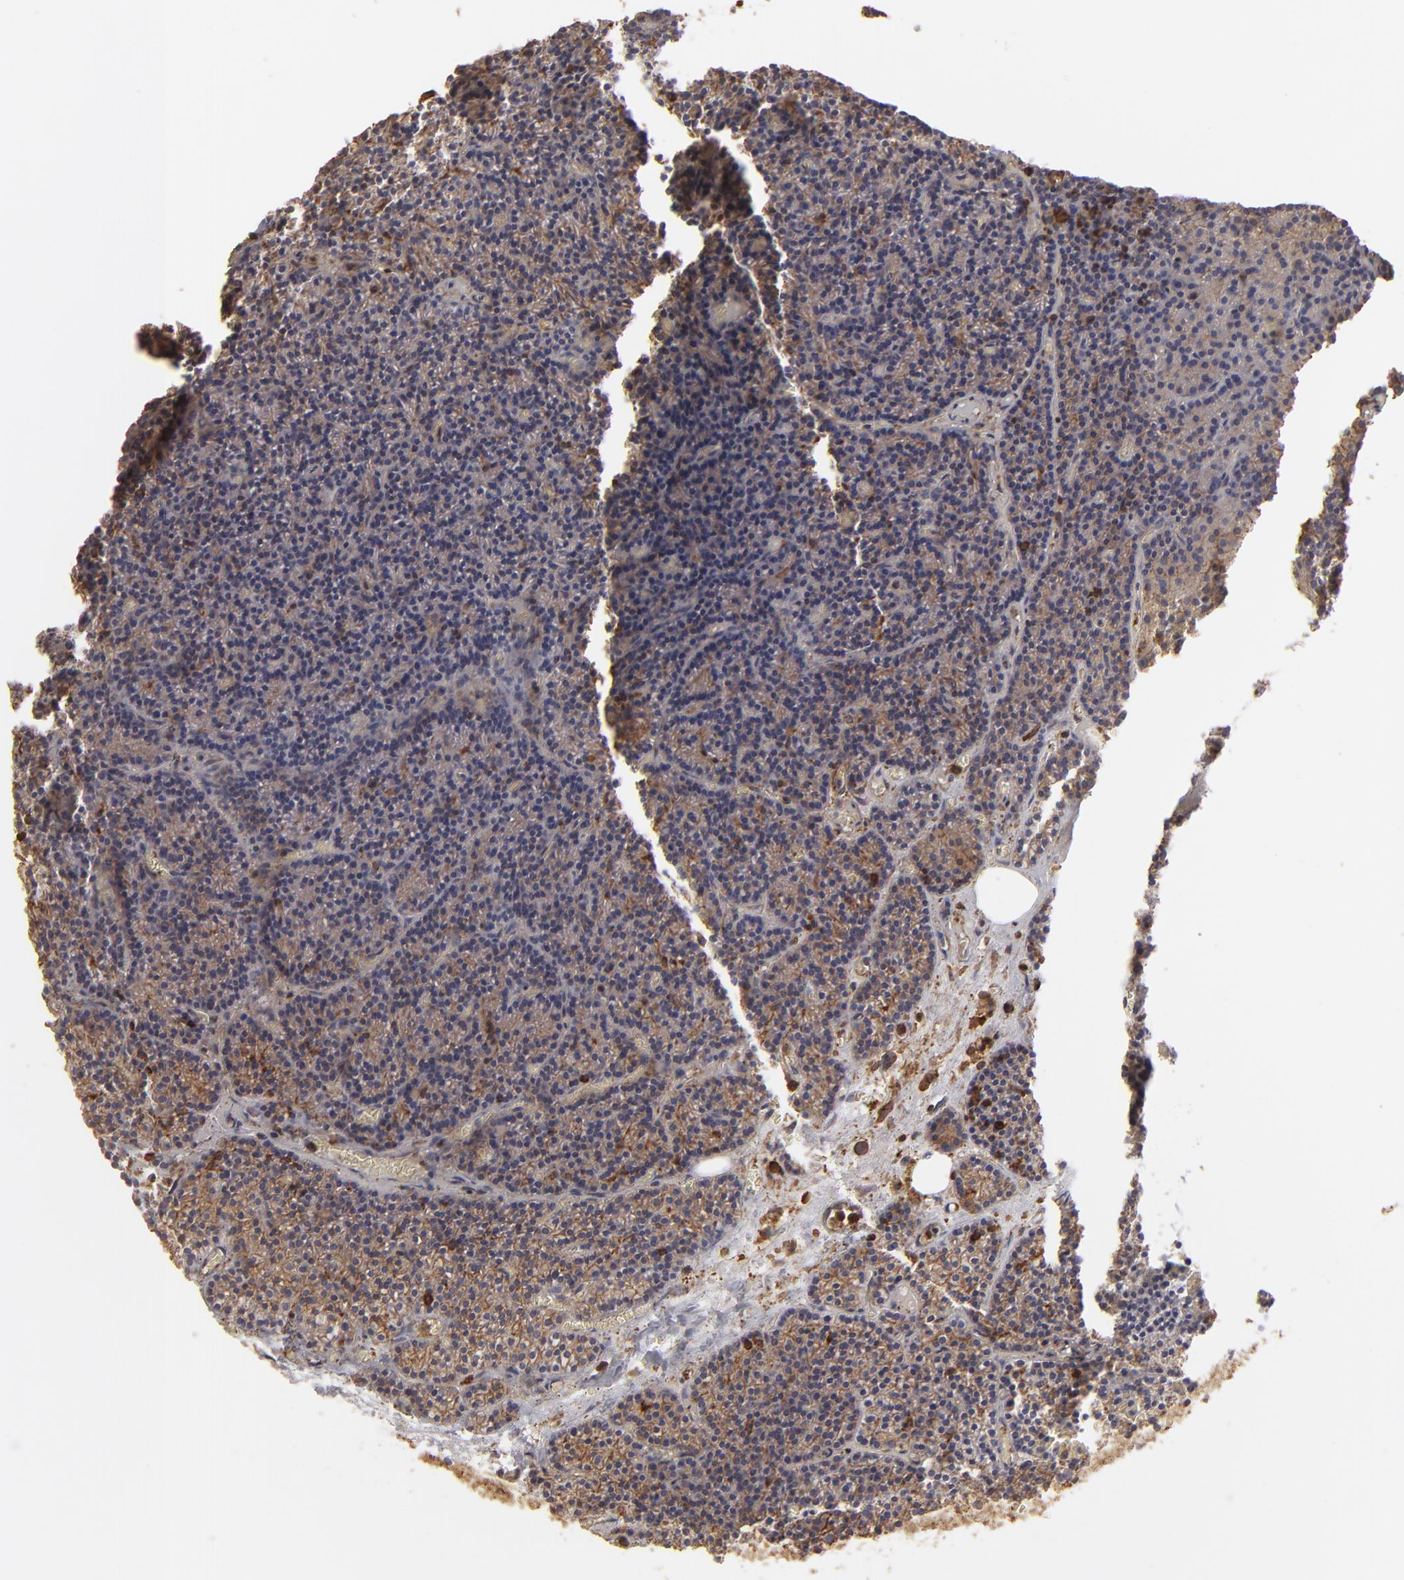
{"staining": {"intensity": "moderate", "quantity": ">75%", "location": "cytoplasmic/membranous"}, "tissue": "parathyroid gland", "cell_type": "Glandular cells", "image_type": "normal", "snomed": [{"axis": "morphology", "description": "Normal tissue, NOS"}, {"axis": "topography", "description": "Parathyroid gland"}], "caption": "This image exhibits benign parathyroid gland stained with immunohistochemistry (IHC) to label a protein in brown. The cytoplasmic/membranous of glandular cells show moderate positivity for the protein. Nuclei are counter-stained blue.", "gene": "ACTB", "patient": {"sex": "male", "age": 57}}